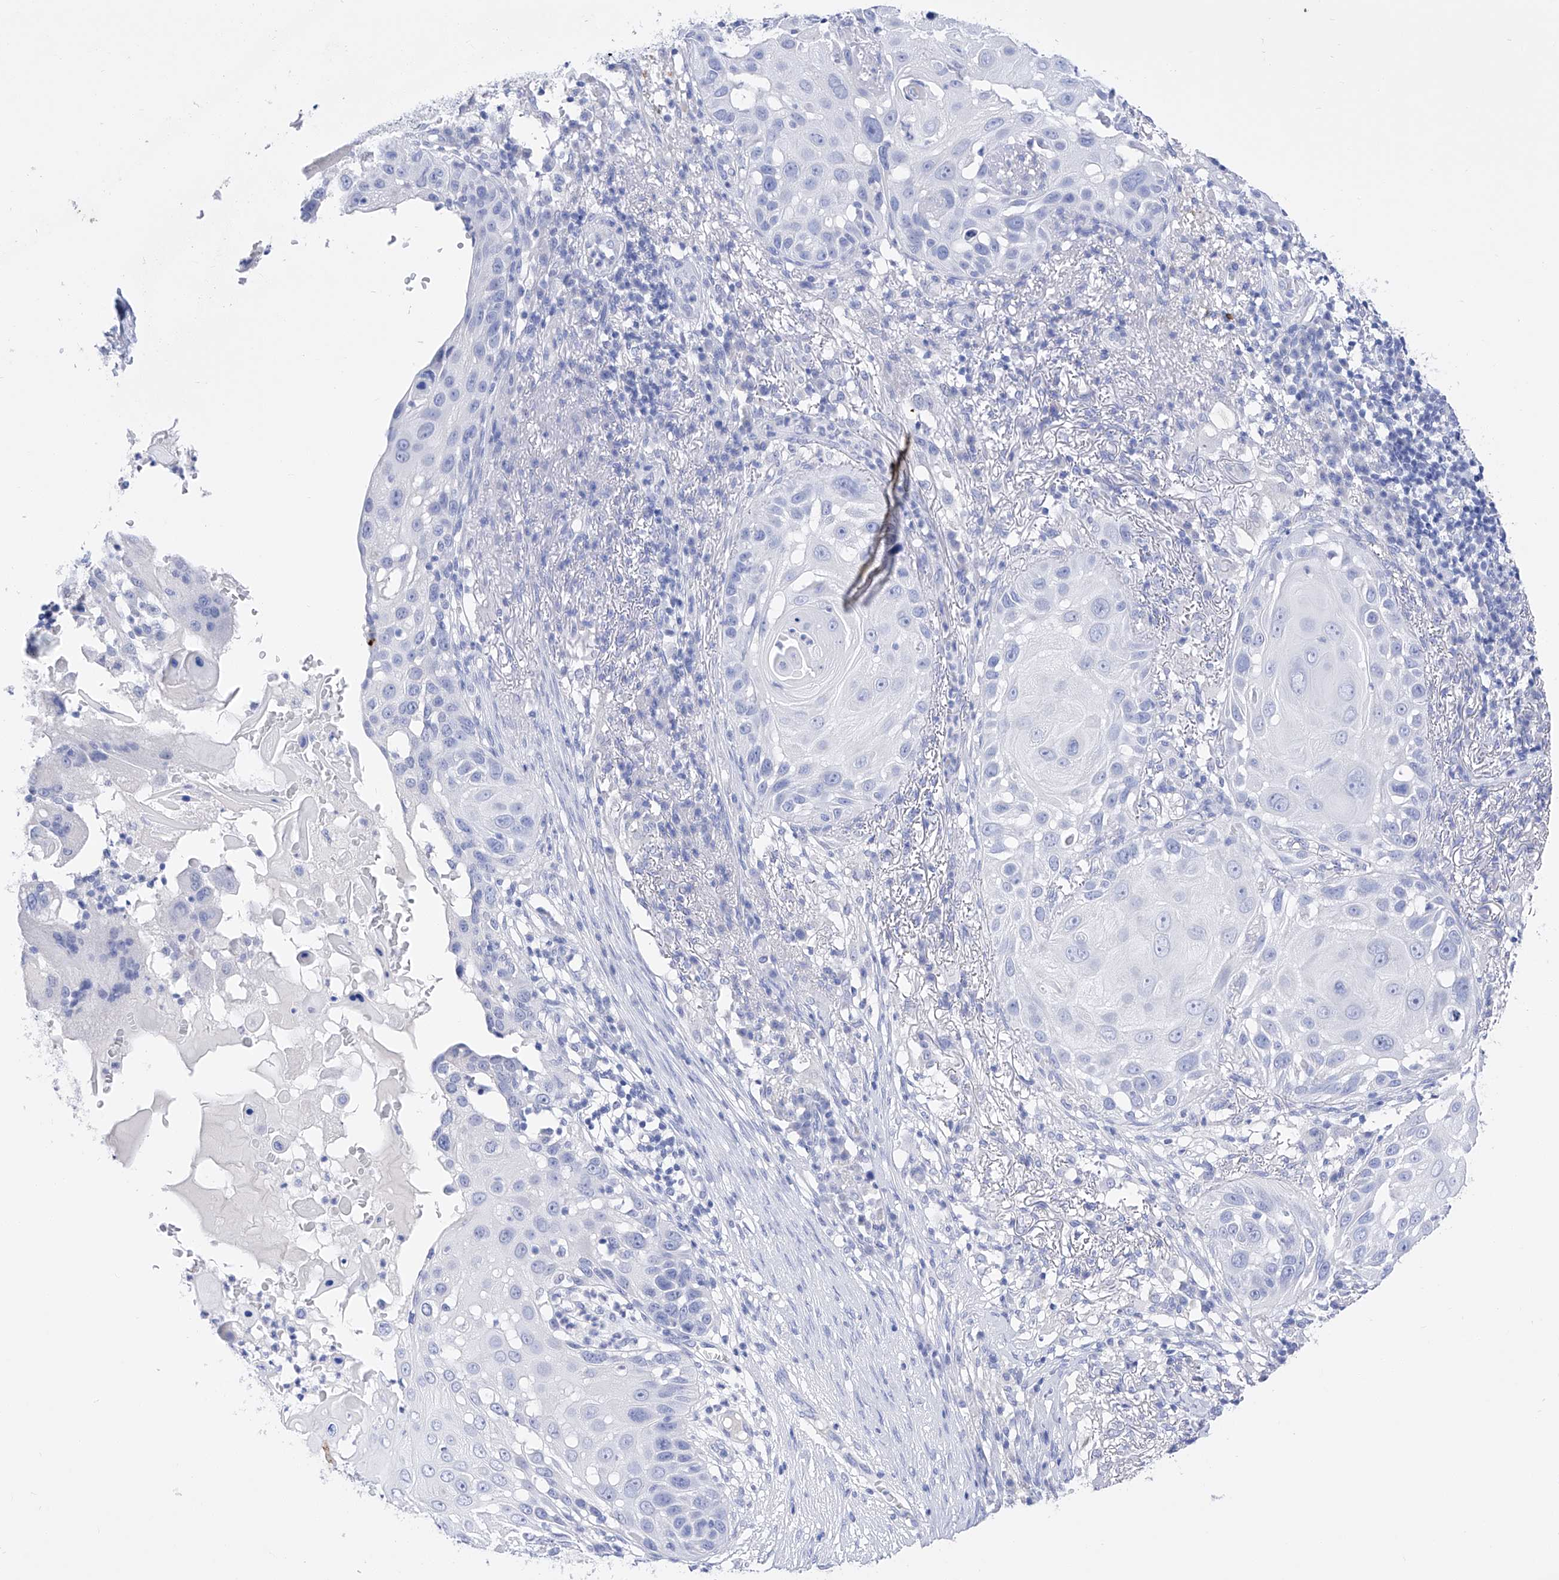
{"staining": {"intensity": "negative", "quantity": "none", "location": "none"}, "tissue": "skin cancer", "cell_type": "Tumor cells", "image_type": "cancer", "snomed": [{"axis": "morphology", "description": "Squamous cell carcinoma, NOS"}, {"axis": "topography", "description": "Skin"}], "caption": "This is an immunohistochemistry (IHC) histopathology image of skin cancer. There is no positivity in tumor cells.", "gene": "FLG", "patient": {"sex": "female", "age": 44}}